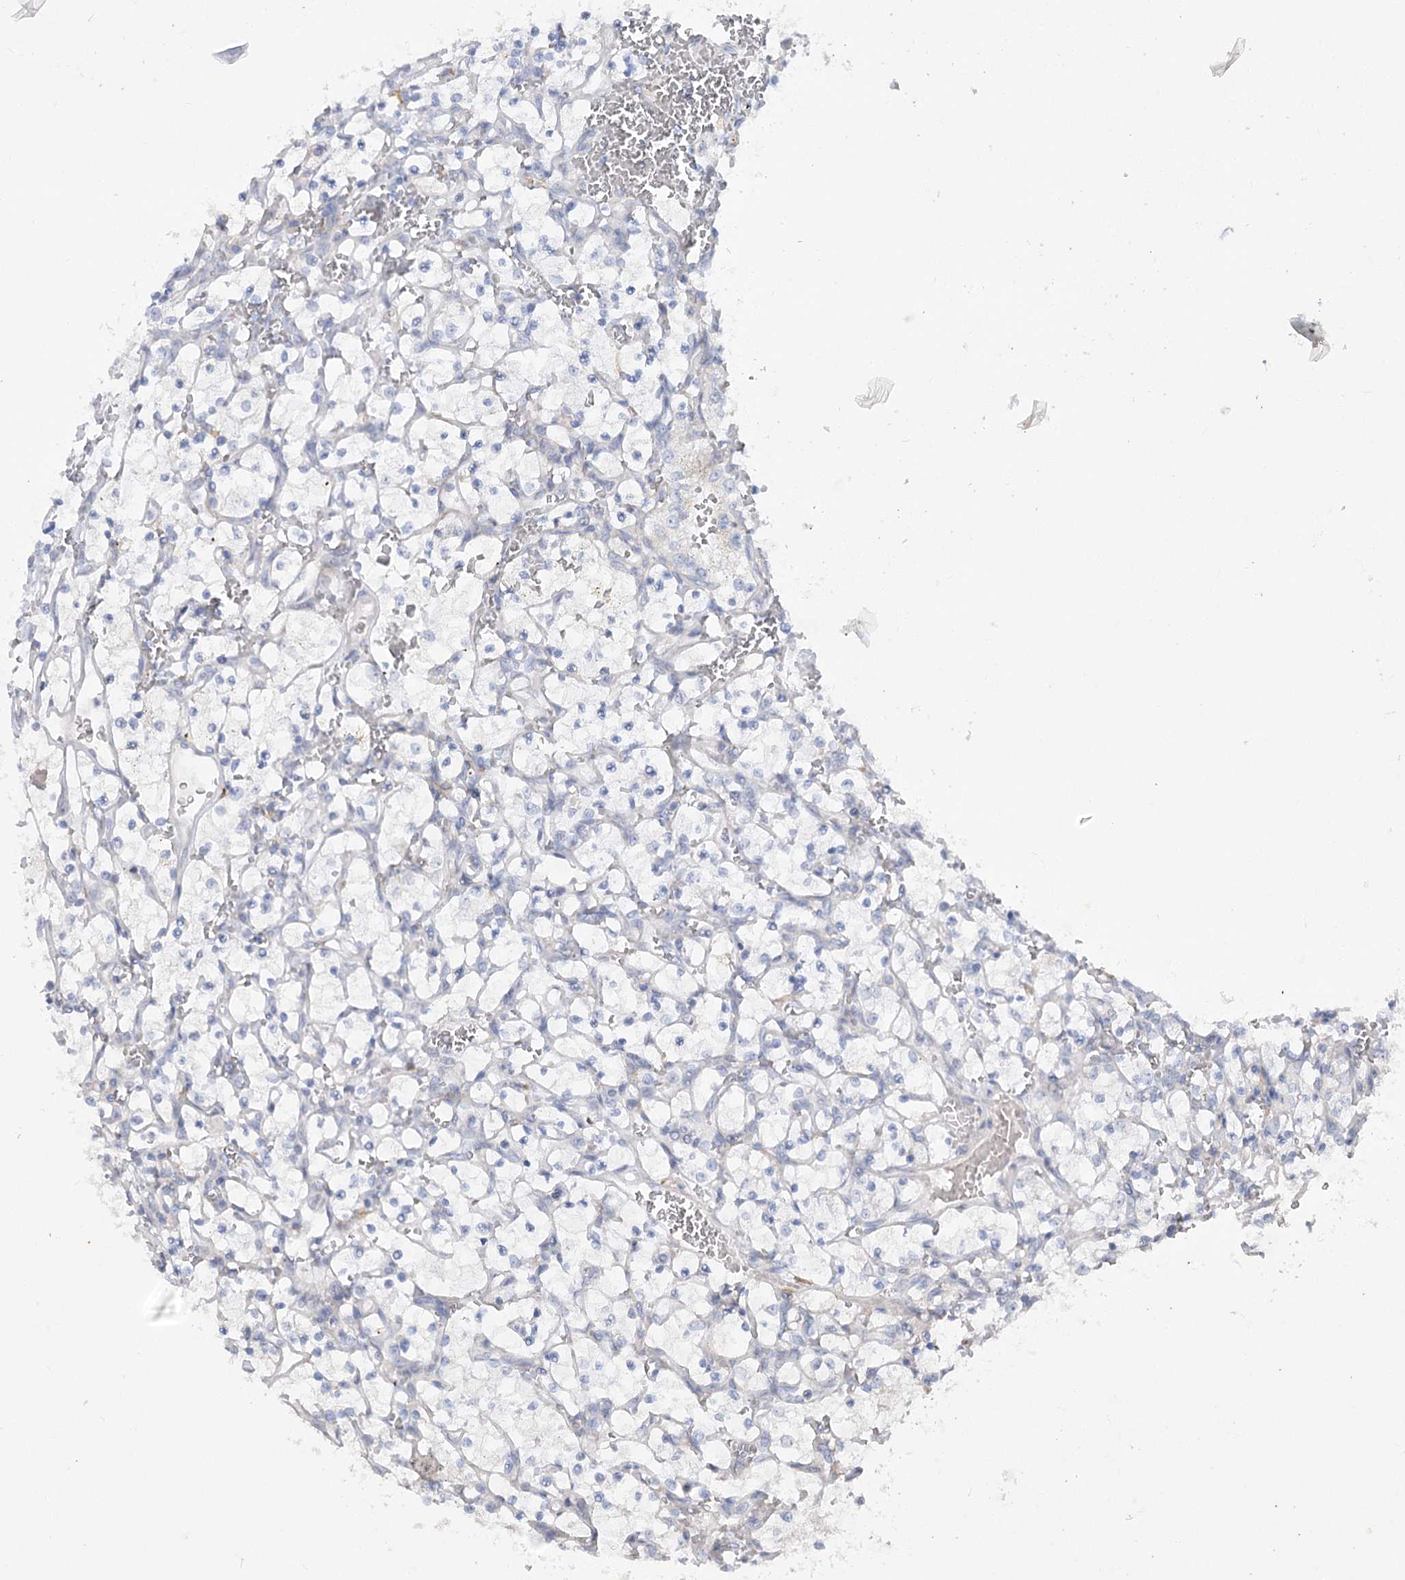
{"staining": {"intensity": "negative", "quantity": "none", "location": "none"}, "tissue": "renal cancer", "cell_type": "Tumor cells", "image_type": "cancer", "snomed": [{"axis": "morphology", "description": "Adenocarcinoma, NOS"}, {"axis": "topography", "description": "Kidney"}], "caption": "Immunohistochemistry of renal adenocarcinoma displays no staining in tumor cells.", "gene": "SCN11A", "patient": {"sex": "female", "age": 69}}